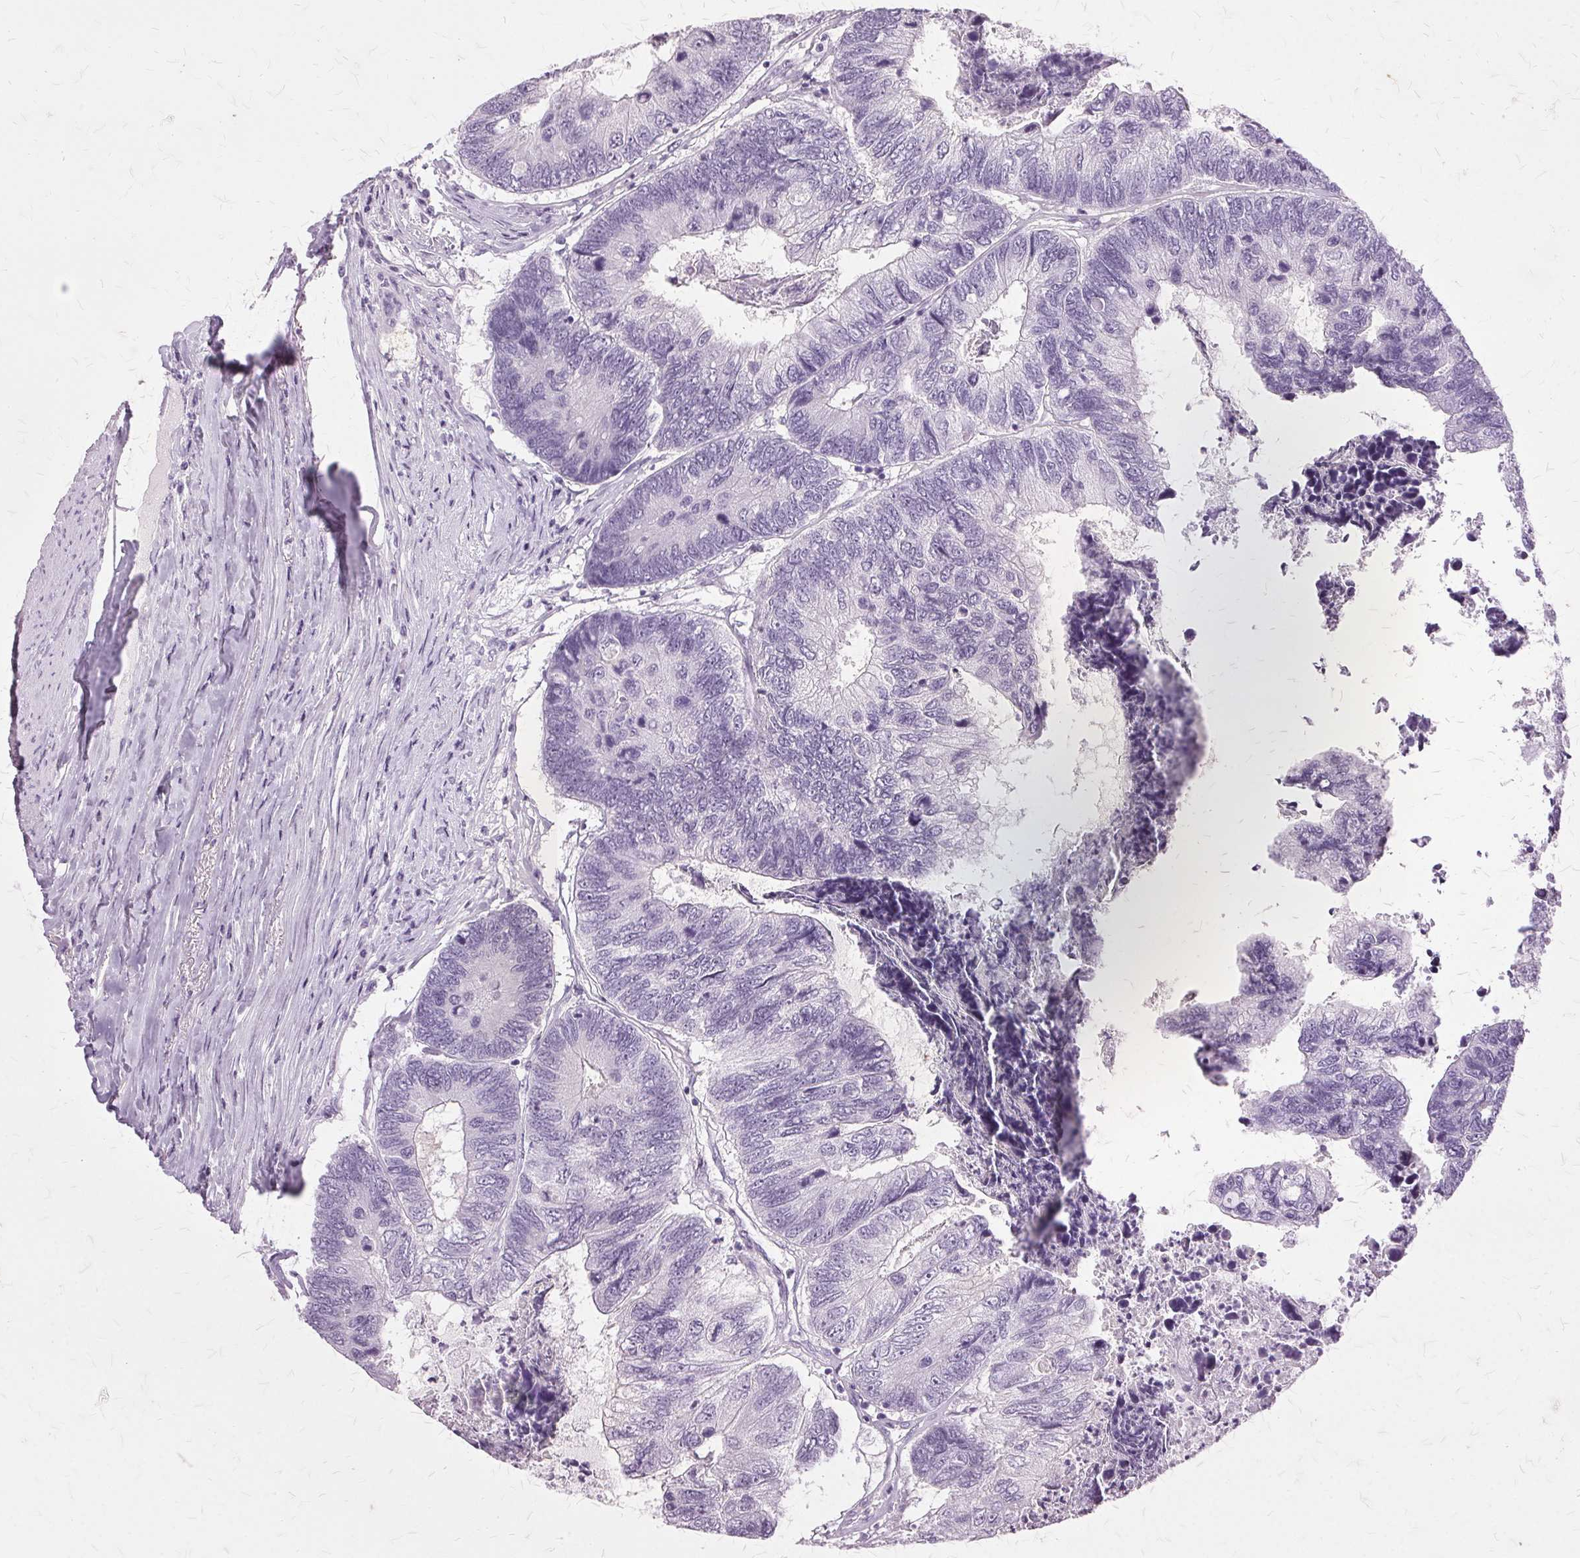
{"staining": {"intensity": "negative", "quantity": "none", "location": "none"}, "tissue": "colorectal cancer", "cell_type": "Tumor cells", "image_type": "cancer", "snomed": [{"axis": "morphology", "description": "Adenocarcinoma, NOS"}, {"axis": "topography", "description": "Colon"}], "caption": "An image of human colorectal cancer (adenocarcinoma) is negative for staining in tumor cells.", "gene": "SLC45A3", "patient": {"sex": "female", "age": 67}}